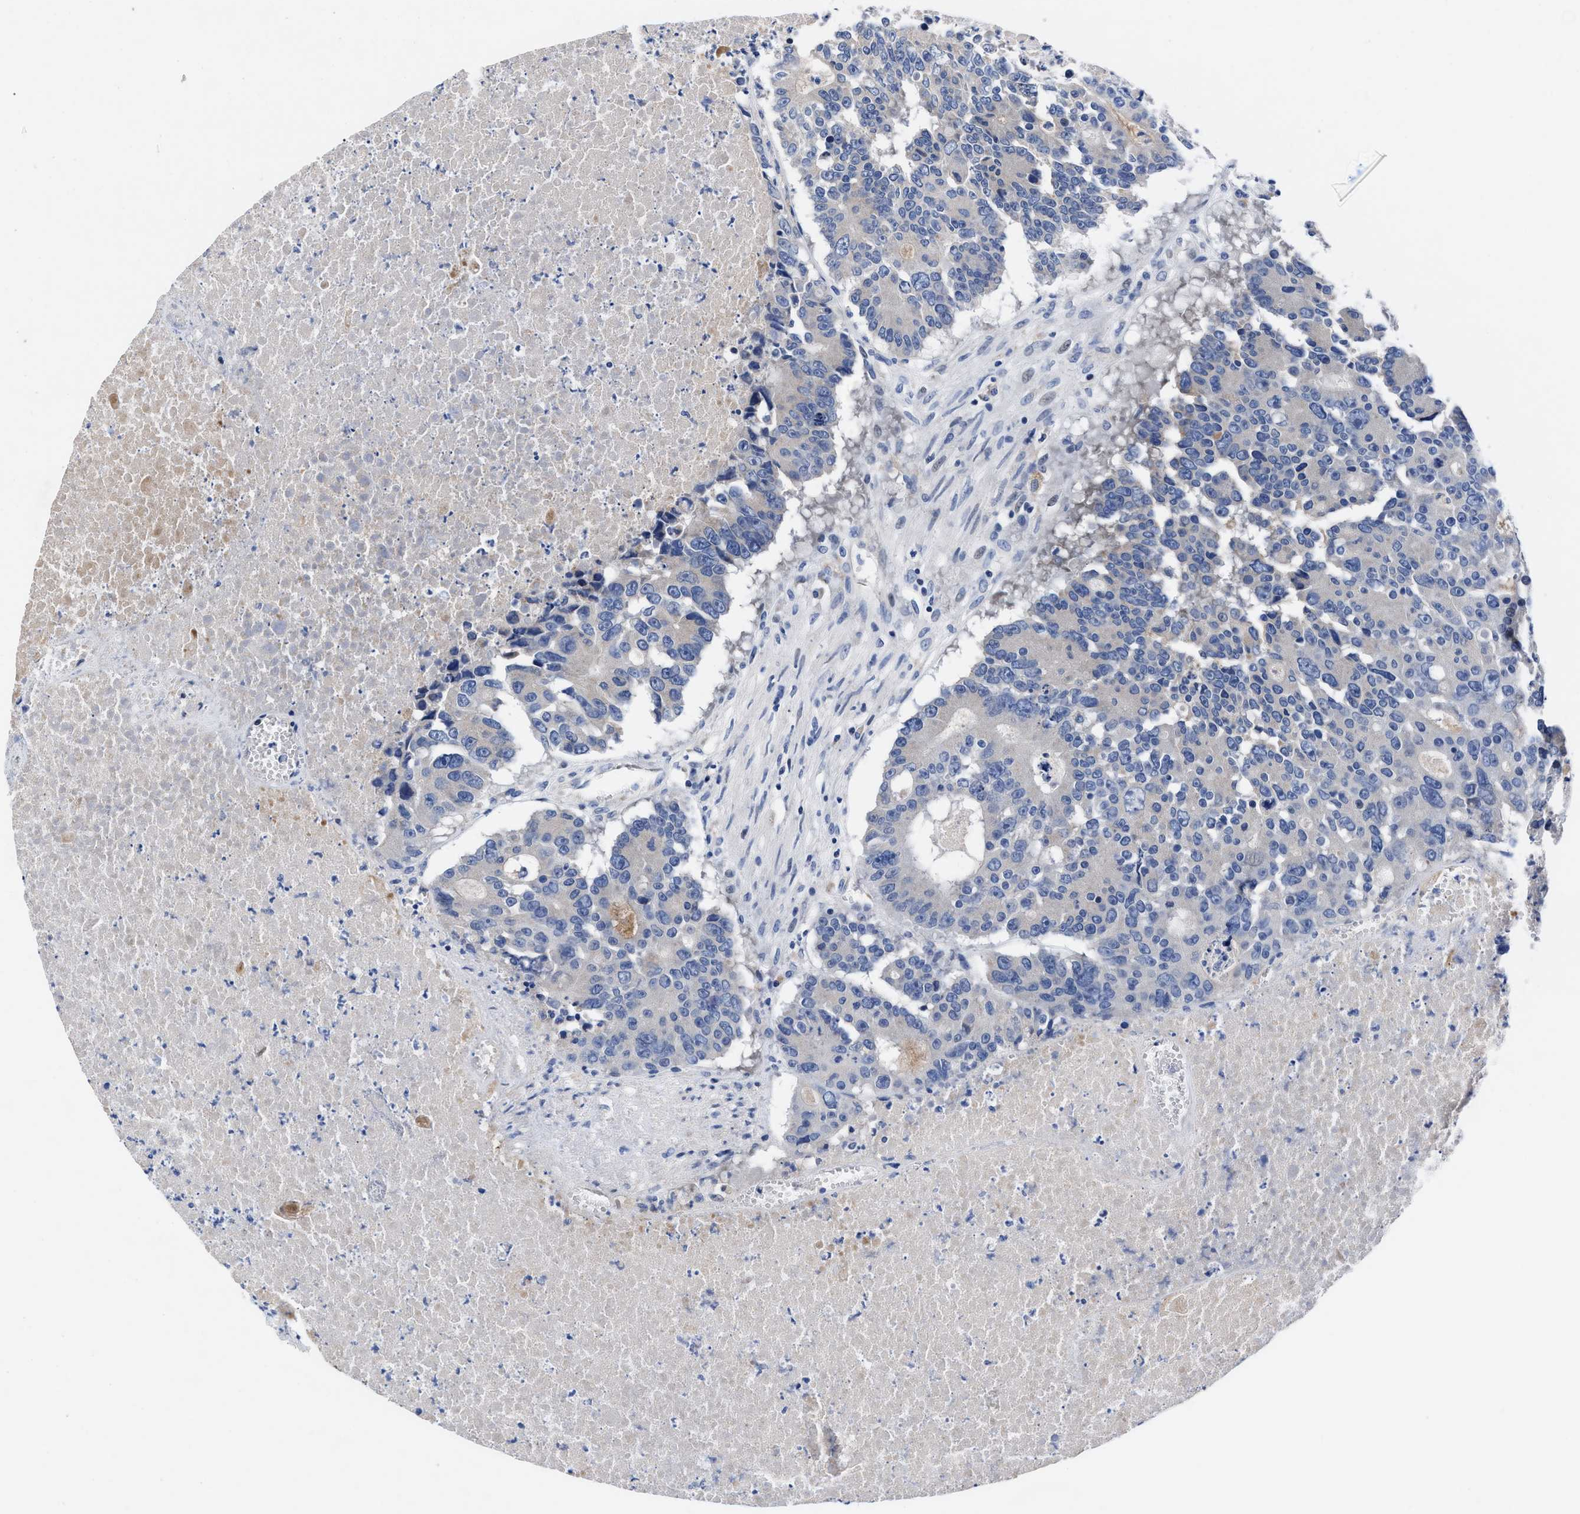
{"staining": {"intensity": "negative", "quantity": "none", "location": "none"}, "tissue": "colorectal cancer", "cell_type": "Tumor cells", "image_type": "cancer", "snomed": [{"axis": "morphology", "description": "Adenocarcinoma, NOS"}, {"axis": "topography", "description": "Colon"}], "caption": "The immunohistochemistry (IHC) histopathology image has no significant expression in tumor cells of colorectal adenocarcinoma tissue.", "gene": "DHRS13", "patient": {"sex": "male", "age": 87}}